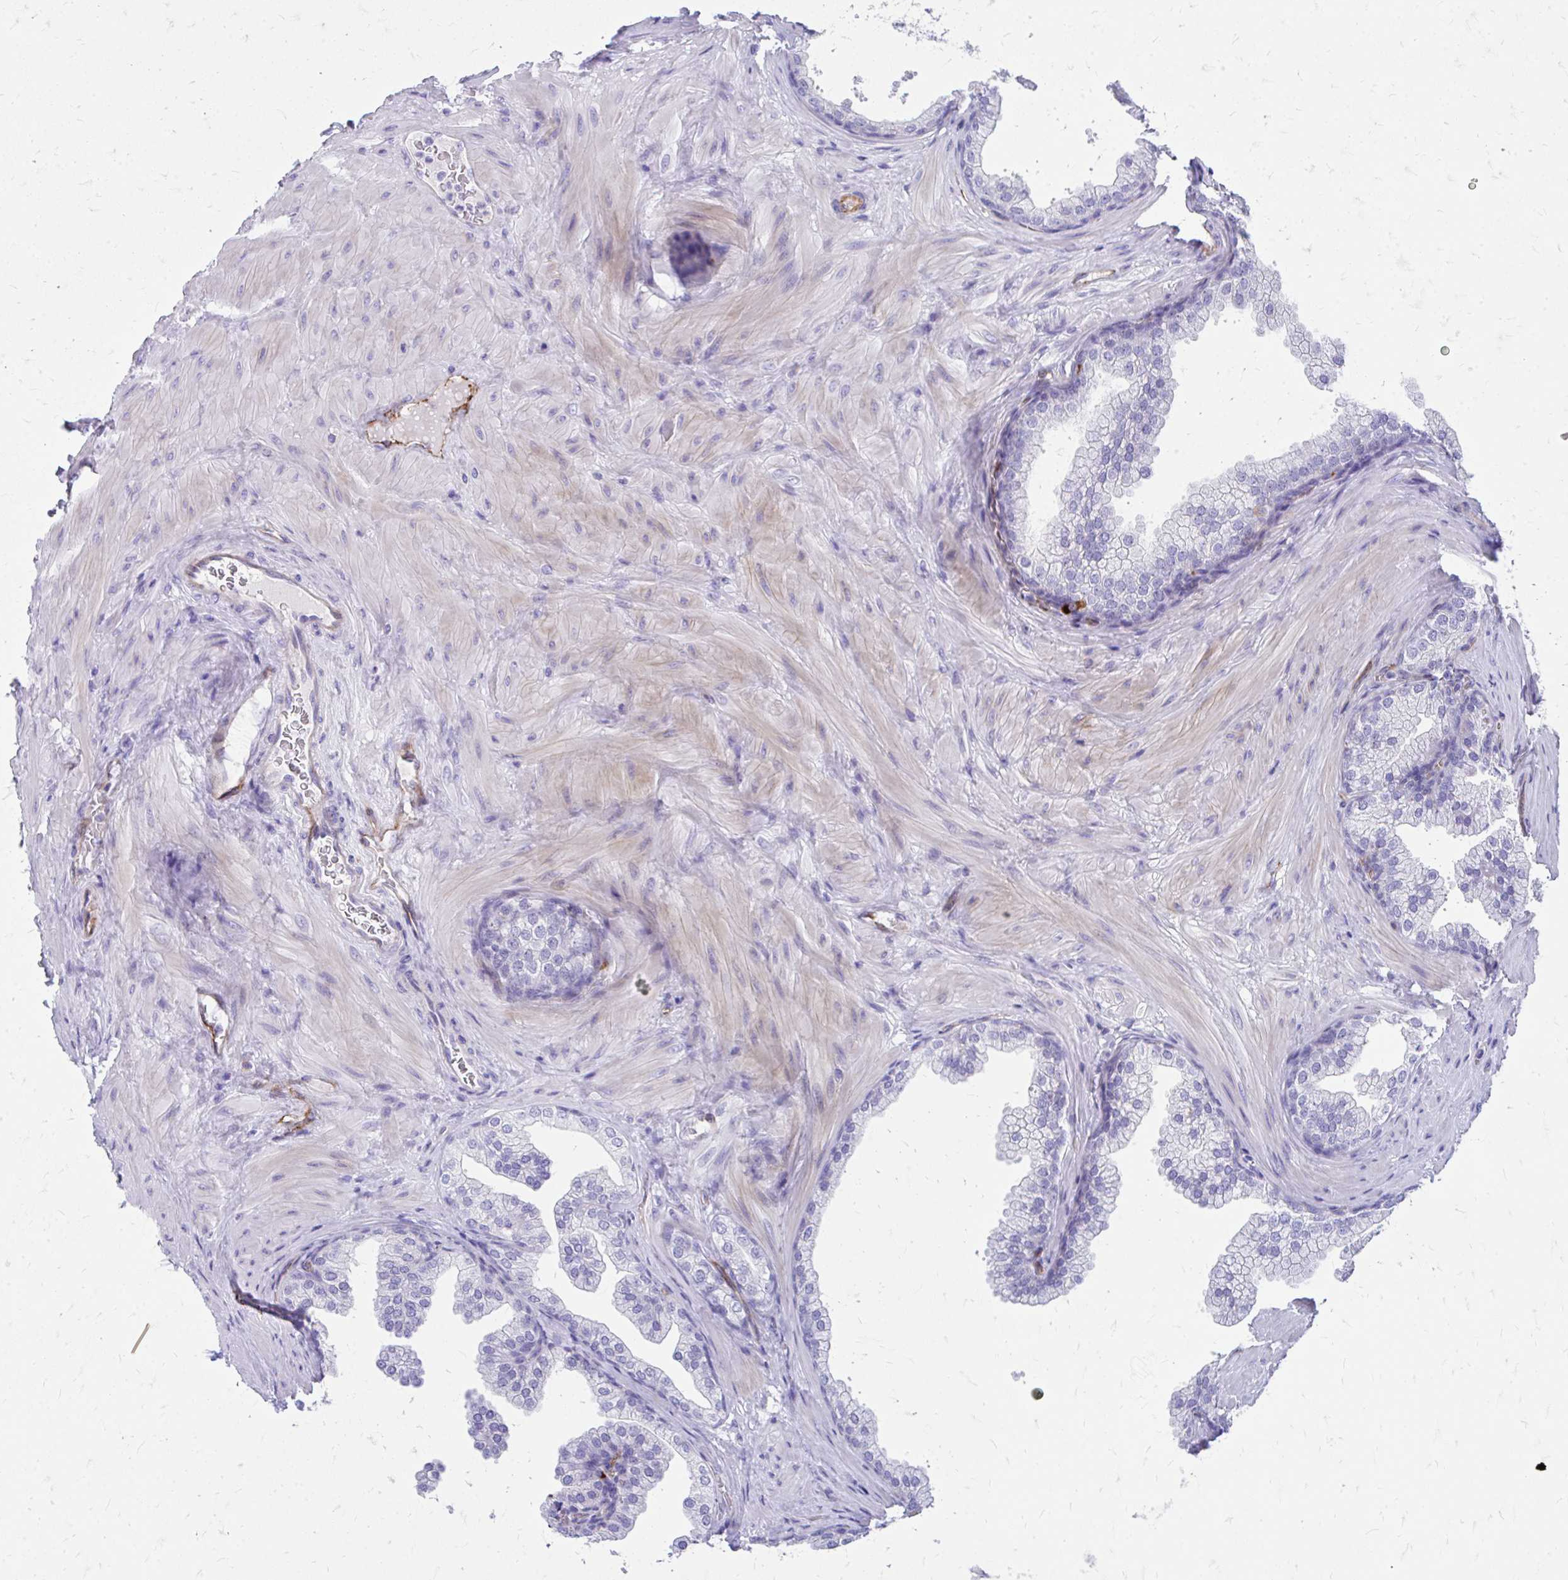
{"staining": {"intensity": "negative", "quantity": "none", "location": "none"}, "tissue": "prostate", "cell_type": "Glandular cells", "image_type": "normal", "snomed": [{"axis": "morphology", "description": "Normal tissue, NOS"}, {"axis": "topography", "description": "Prostate"}], "caption": "This is a micrograph of immunohistochemistry staining of normal prostate, which shows no staining in glandular cells.", "gene": "ENSG00000285953", "patient": {"sex": "male", "age": 37}}